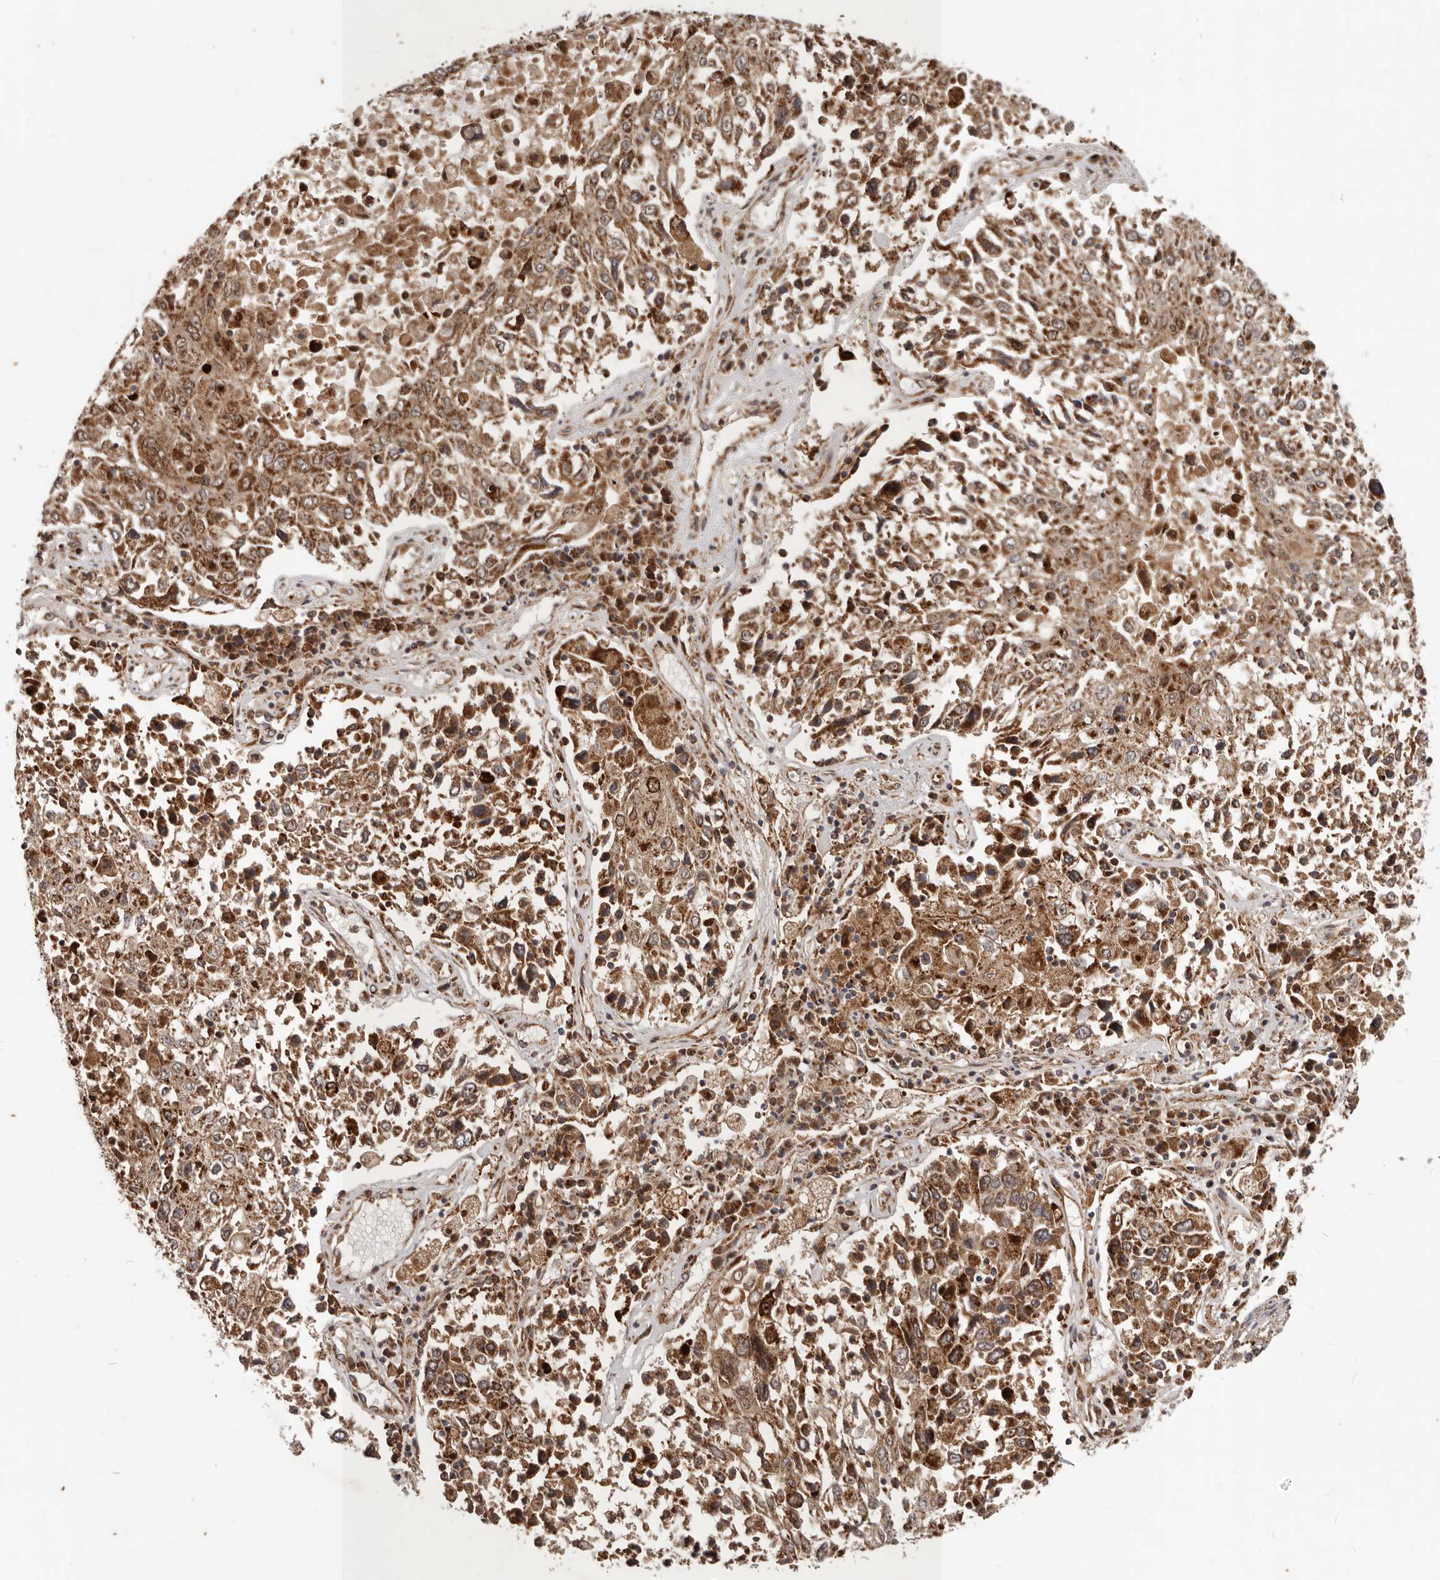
{"staining": {"intensity": "strong", "quantity": ">75%", "location": "cytoplasmic/membranous"}, "tissue": "lung cancer", "cell_type": "Tumor cells", "image_type": "cancer", "snomed": [{"axis": "morphology", "description": "Squamous cell carcinoma, NOS"}, {"axis": "topography", "description": "Lung"}], "caption": "High-magnification brightfield microscopy of lung cancer stained with DAB (brown) and counterstained with hematoxylin (blue). tumor cells exhibit strong cytoplasmic/membranous staining is identified in approximately>75% of cells. (Brightfield microscopy of DAB IHC at high magnification).", "gene": "MRPS10", "patient": {"sex": "male", "age": 65}}